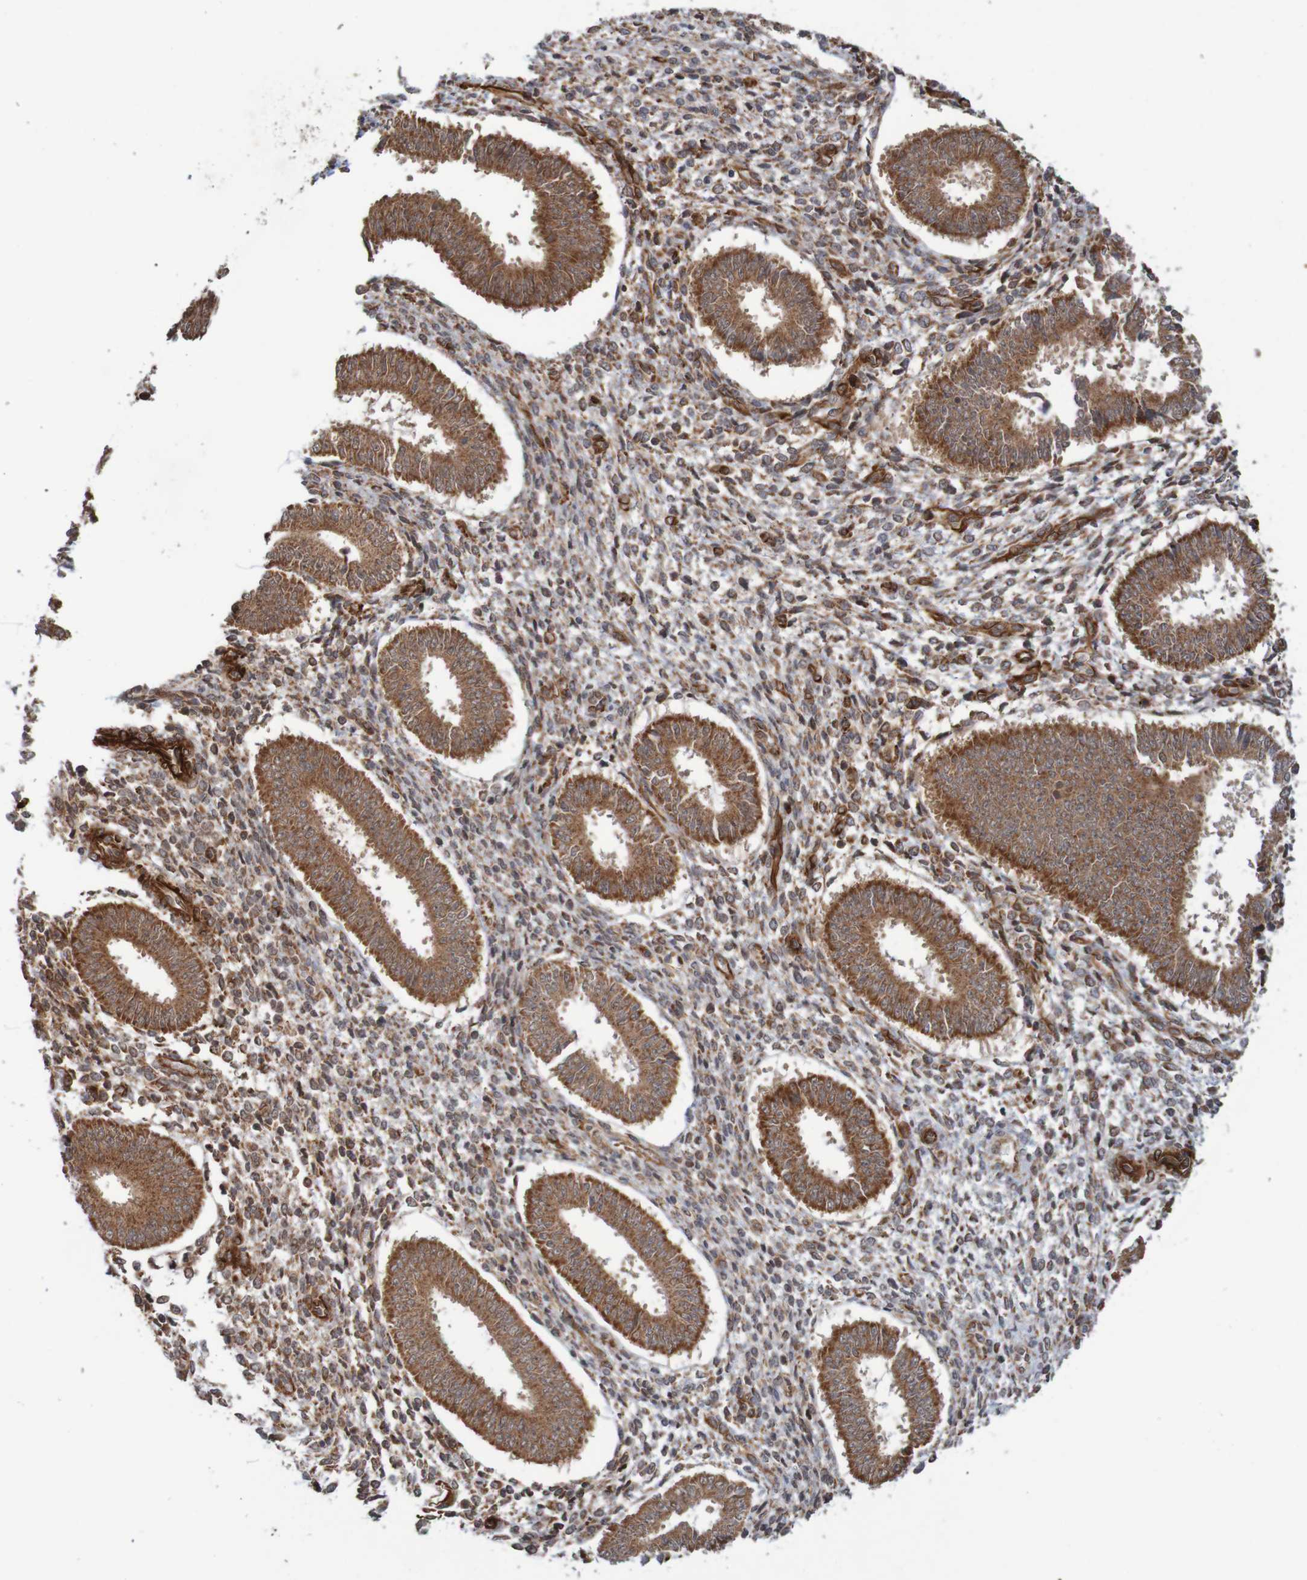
{"staining": {"intensity": "strong", "quantity": "25%-75%", "location": "cytoplasmic/membranous"}, "tissue": "endometrium", "cell_type": "Cells in endometrial stroma", "image_type": "normal", "snomed": [{"axis": "morphology", "description": "Normal tissue, NOS"}, {"axis": "topography", "description": "Endometrium"}], "caption": "IHC of unremarkable human endometrium exhibits high levels of strong cytoplasmic/membranous positivity in about 25%-75% of cells in endometrial stroma.", "gene": "MRPL52", "patient": {"sex": "female", "age": 35}}